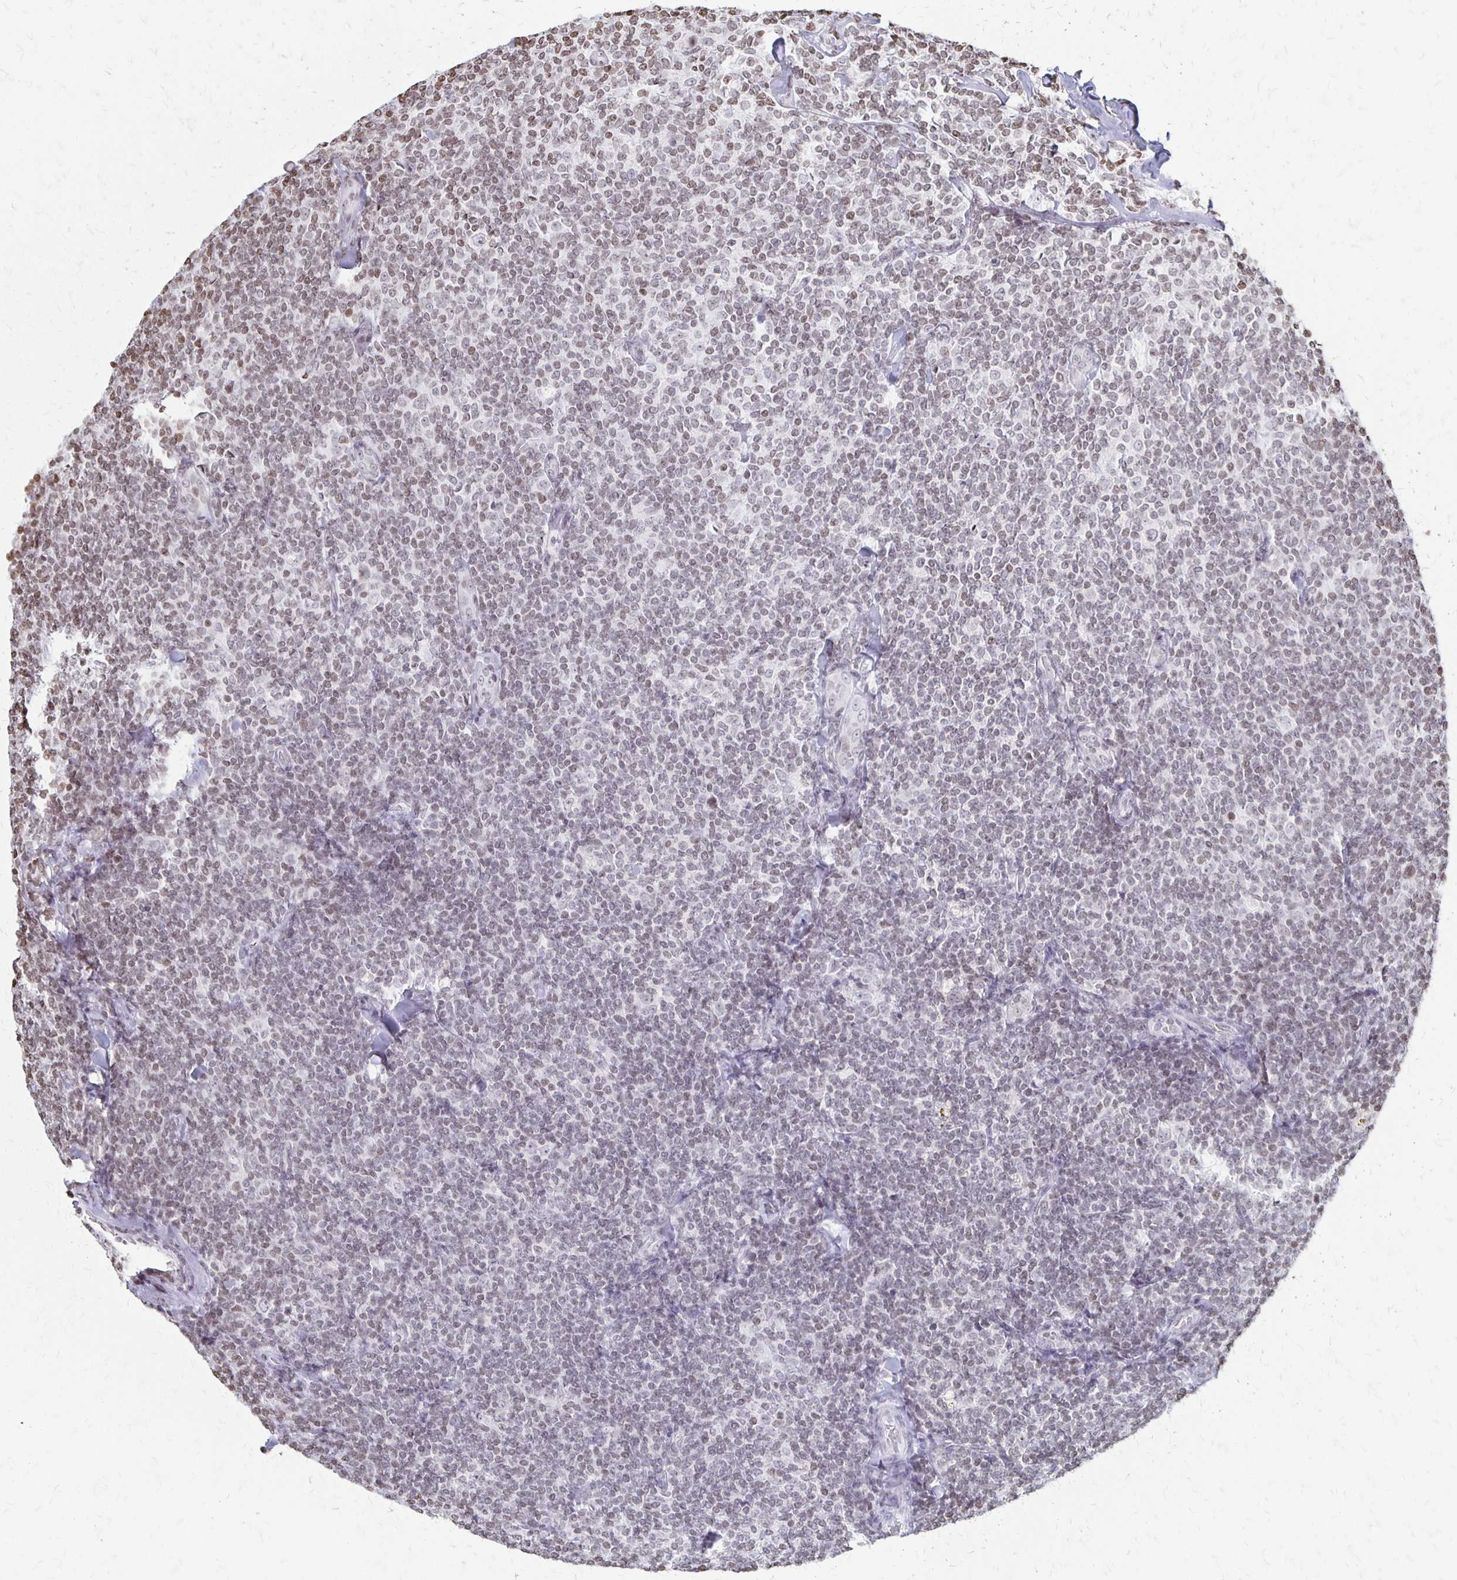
{"staining": {"intensity": "weak", "quantity": ">75%", "location": "nuclear"}, "tissue": "lymphoma", "cell_type": "Tumor cells", "image_type": "cancer", "snomed": [{"axis": "morphology", "description": "Malignant lymphoma, non-Hodgkin's type, Low grade"}, {"axis": "topography", "description": "Lymph node"}], "caption": "About >75% of tumor cells in lymphoma reveal weak nuclear protein expression as visualized by brown immunohistochemical staining.", "gene": "ZNF280C", "patient": {"sex": "female", "age": 56}}